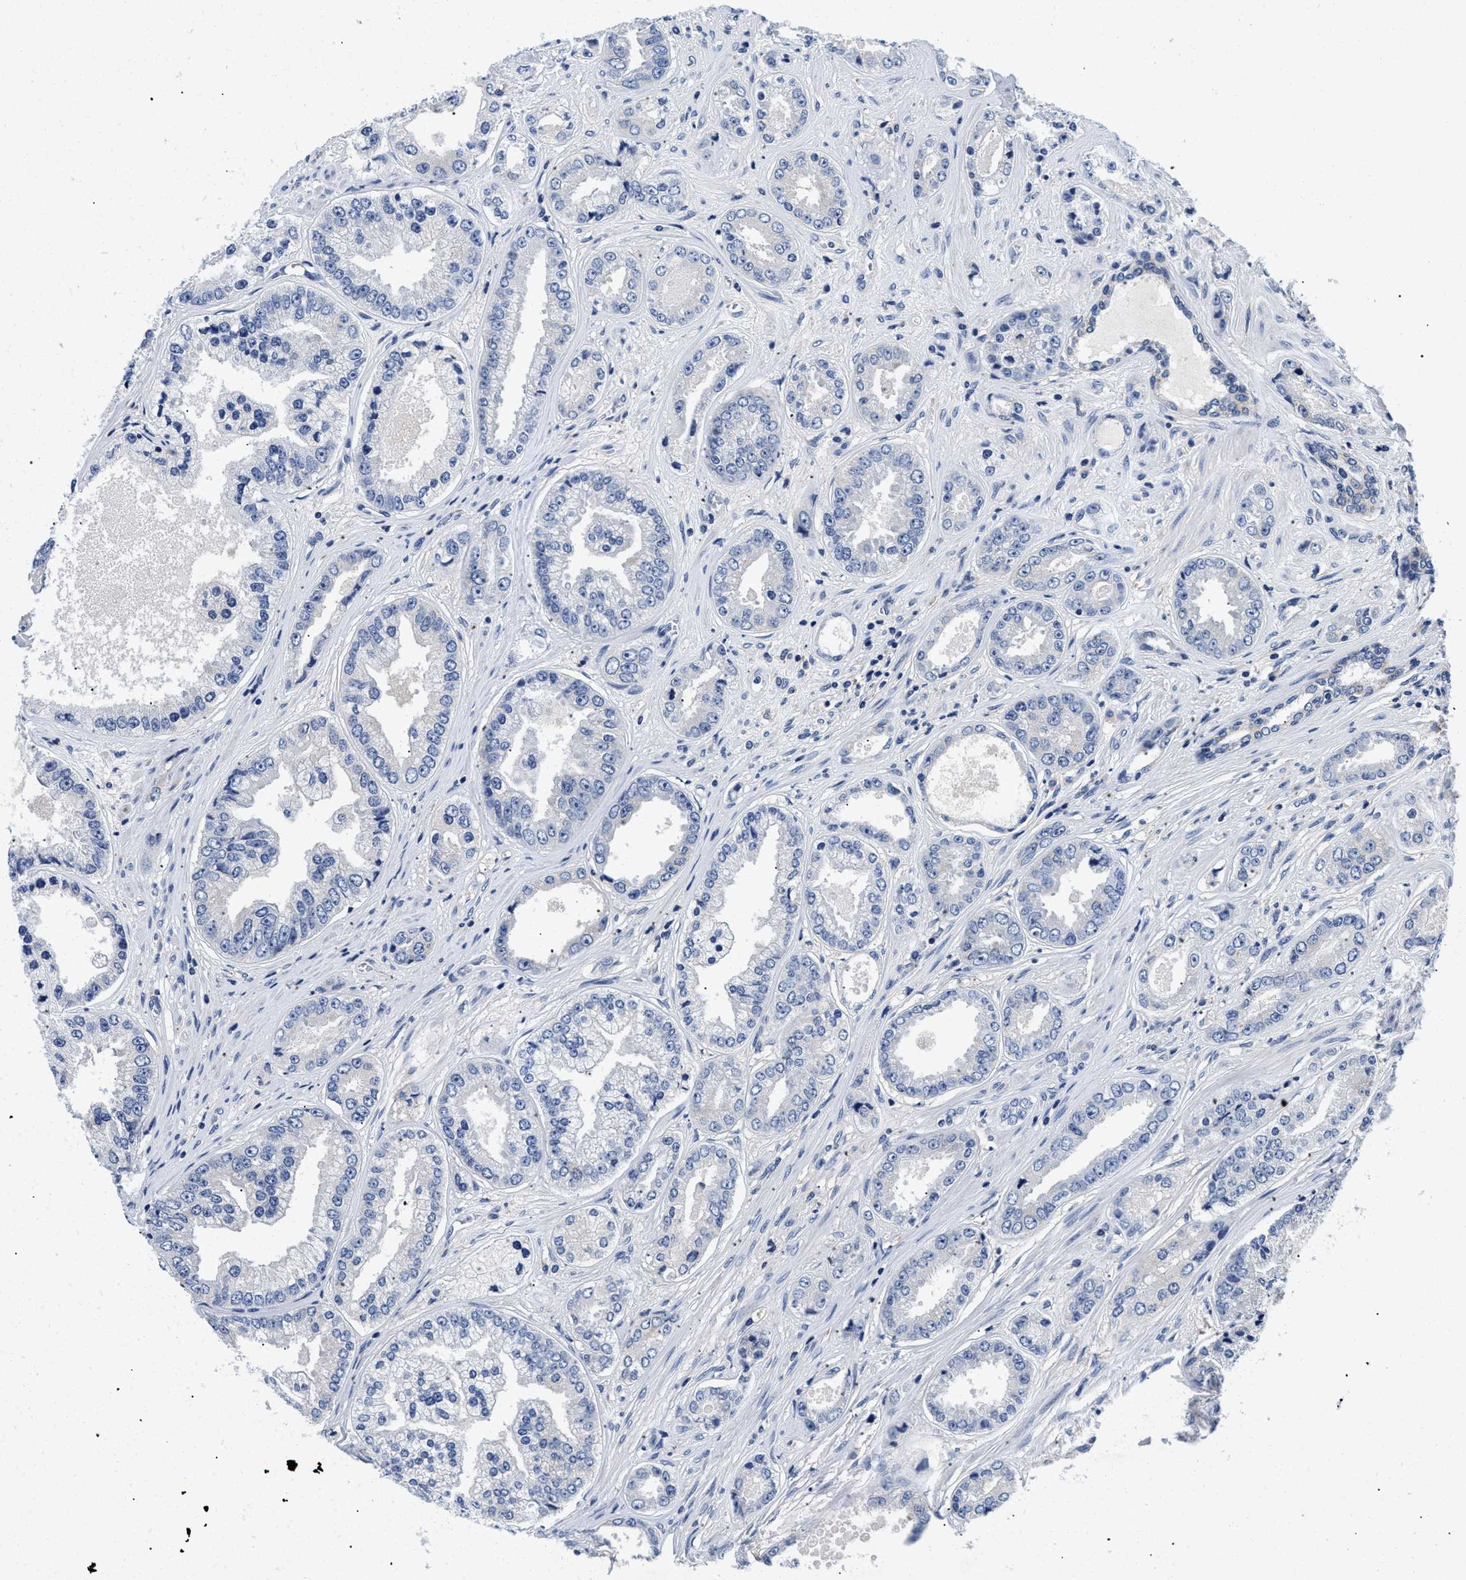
{"staining": {"intensity": "negative", "quantity": "none", "location": "none"}, "tissue": "prostate cancer", "cell_type": "Tumor cells", "image_type": "cancer", "snomed": [{"axis": "morphology", "description": "Adenocarcinoma, High grade"}, {"axis": "topography", "description": "Prostate"}], "caption": "IHC micrograph of neoplastic tissue: human adenocarcinoma (high-grade) (prostate) stained with DAB shows no significant protein expression in tumor cells. (DAB IHC, high magnification).", "gene": "MEA1", "patient": {"sex": "male", "age": 61}}